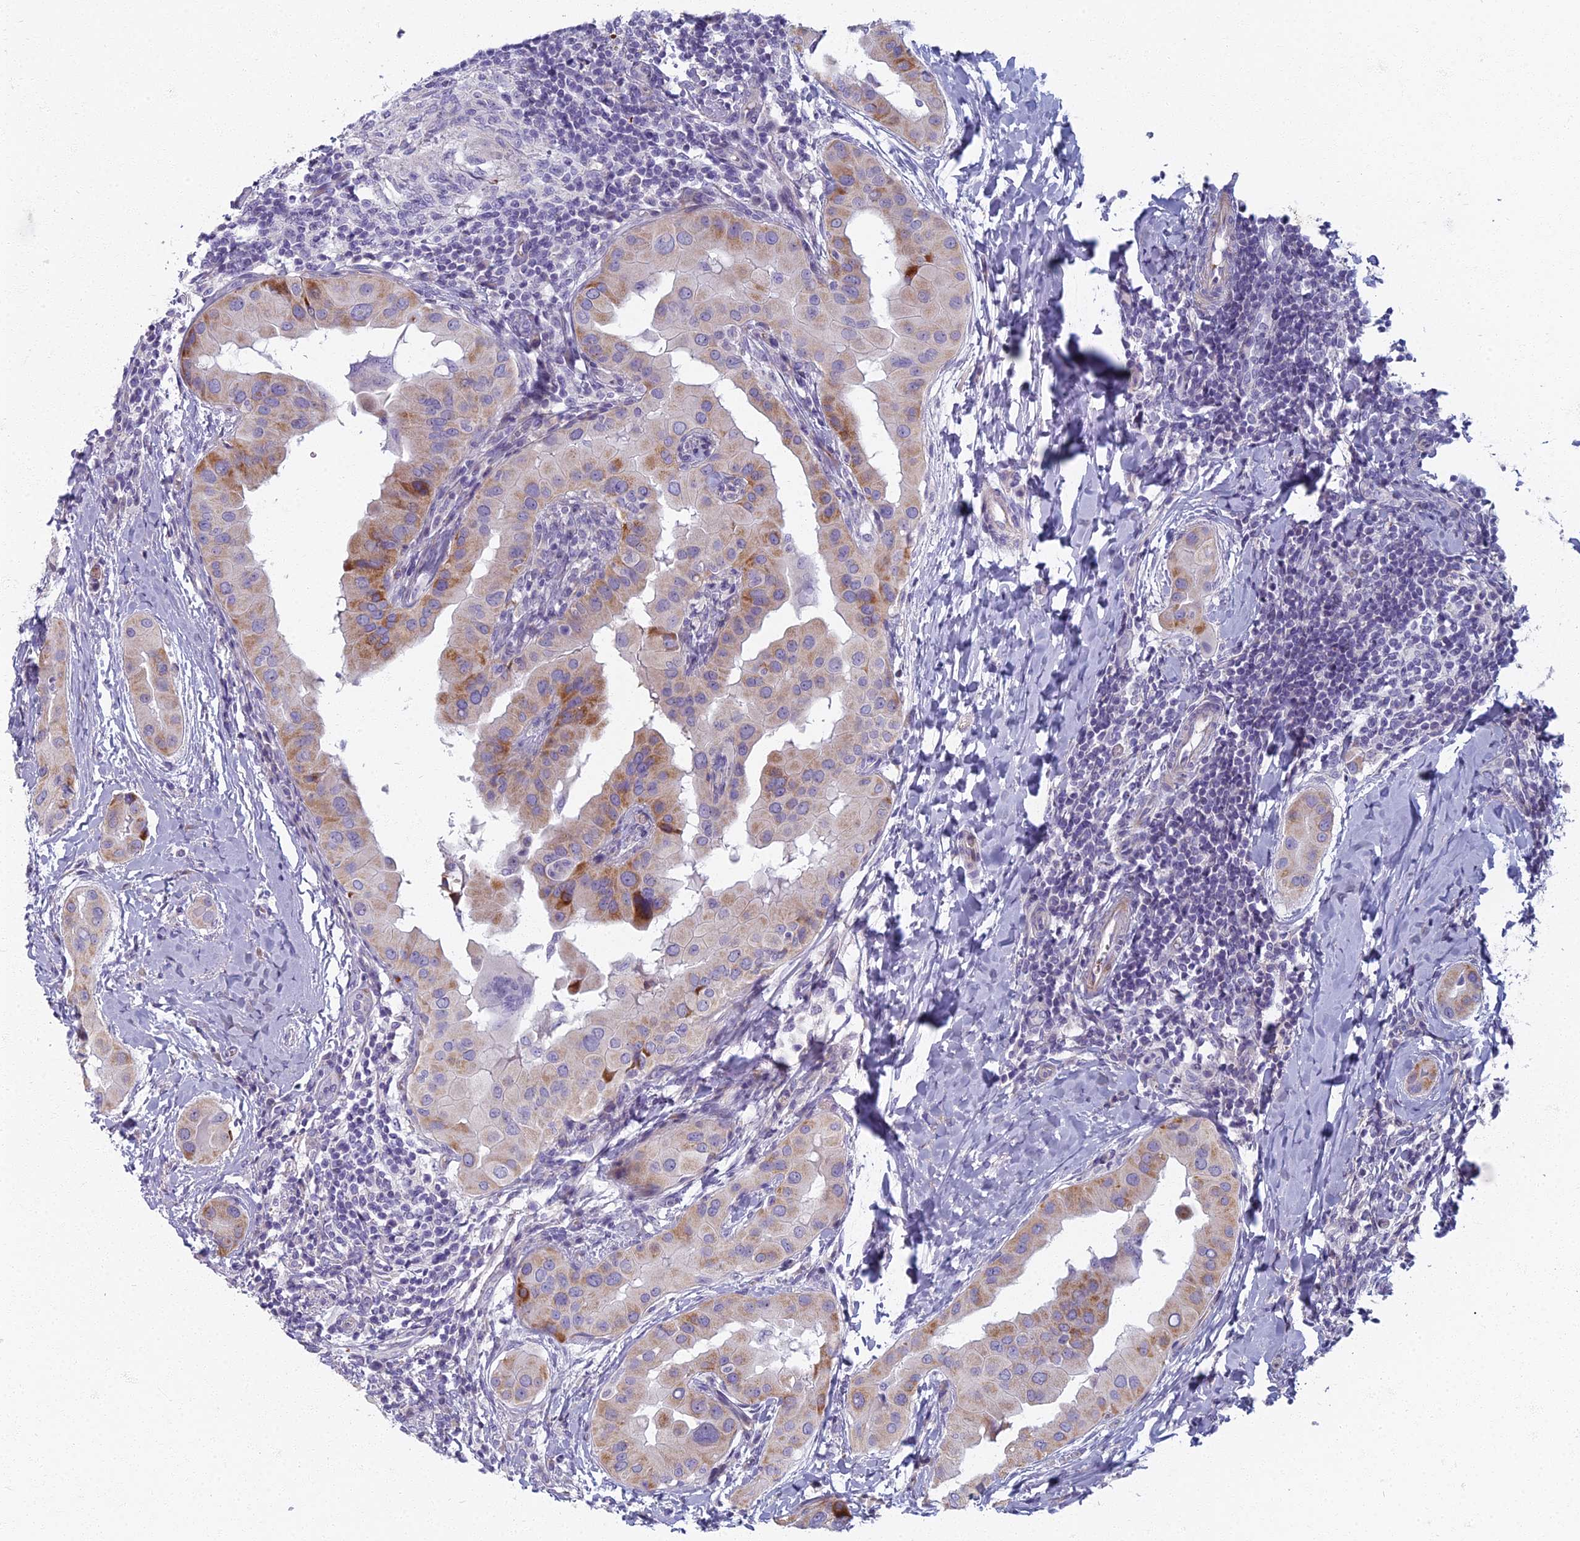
{"staining": {"intensity": "moderate", "quantity": "25%-75%", "location": "cytoplasmic/membranous"}, "tissue": "thyroid cancer", "cell_type": "Tumor cells", "image_type": "cancer", "snomed": [{"axis": "morphology", "description": "Papillary adenocarcinoma, NOS"}, {"axis": "topography", "description": "Thyroid gland"}], "caption": "Protein staining by immunohistochemistry exhibits moderate cytoplasmic/membranous staining in about 25%-75% of tumor cells in thyroid cancer (papillary adenocarcinoma).", "gene": "ARL15", "patient": {"sex": "male", "age": 33}}